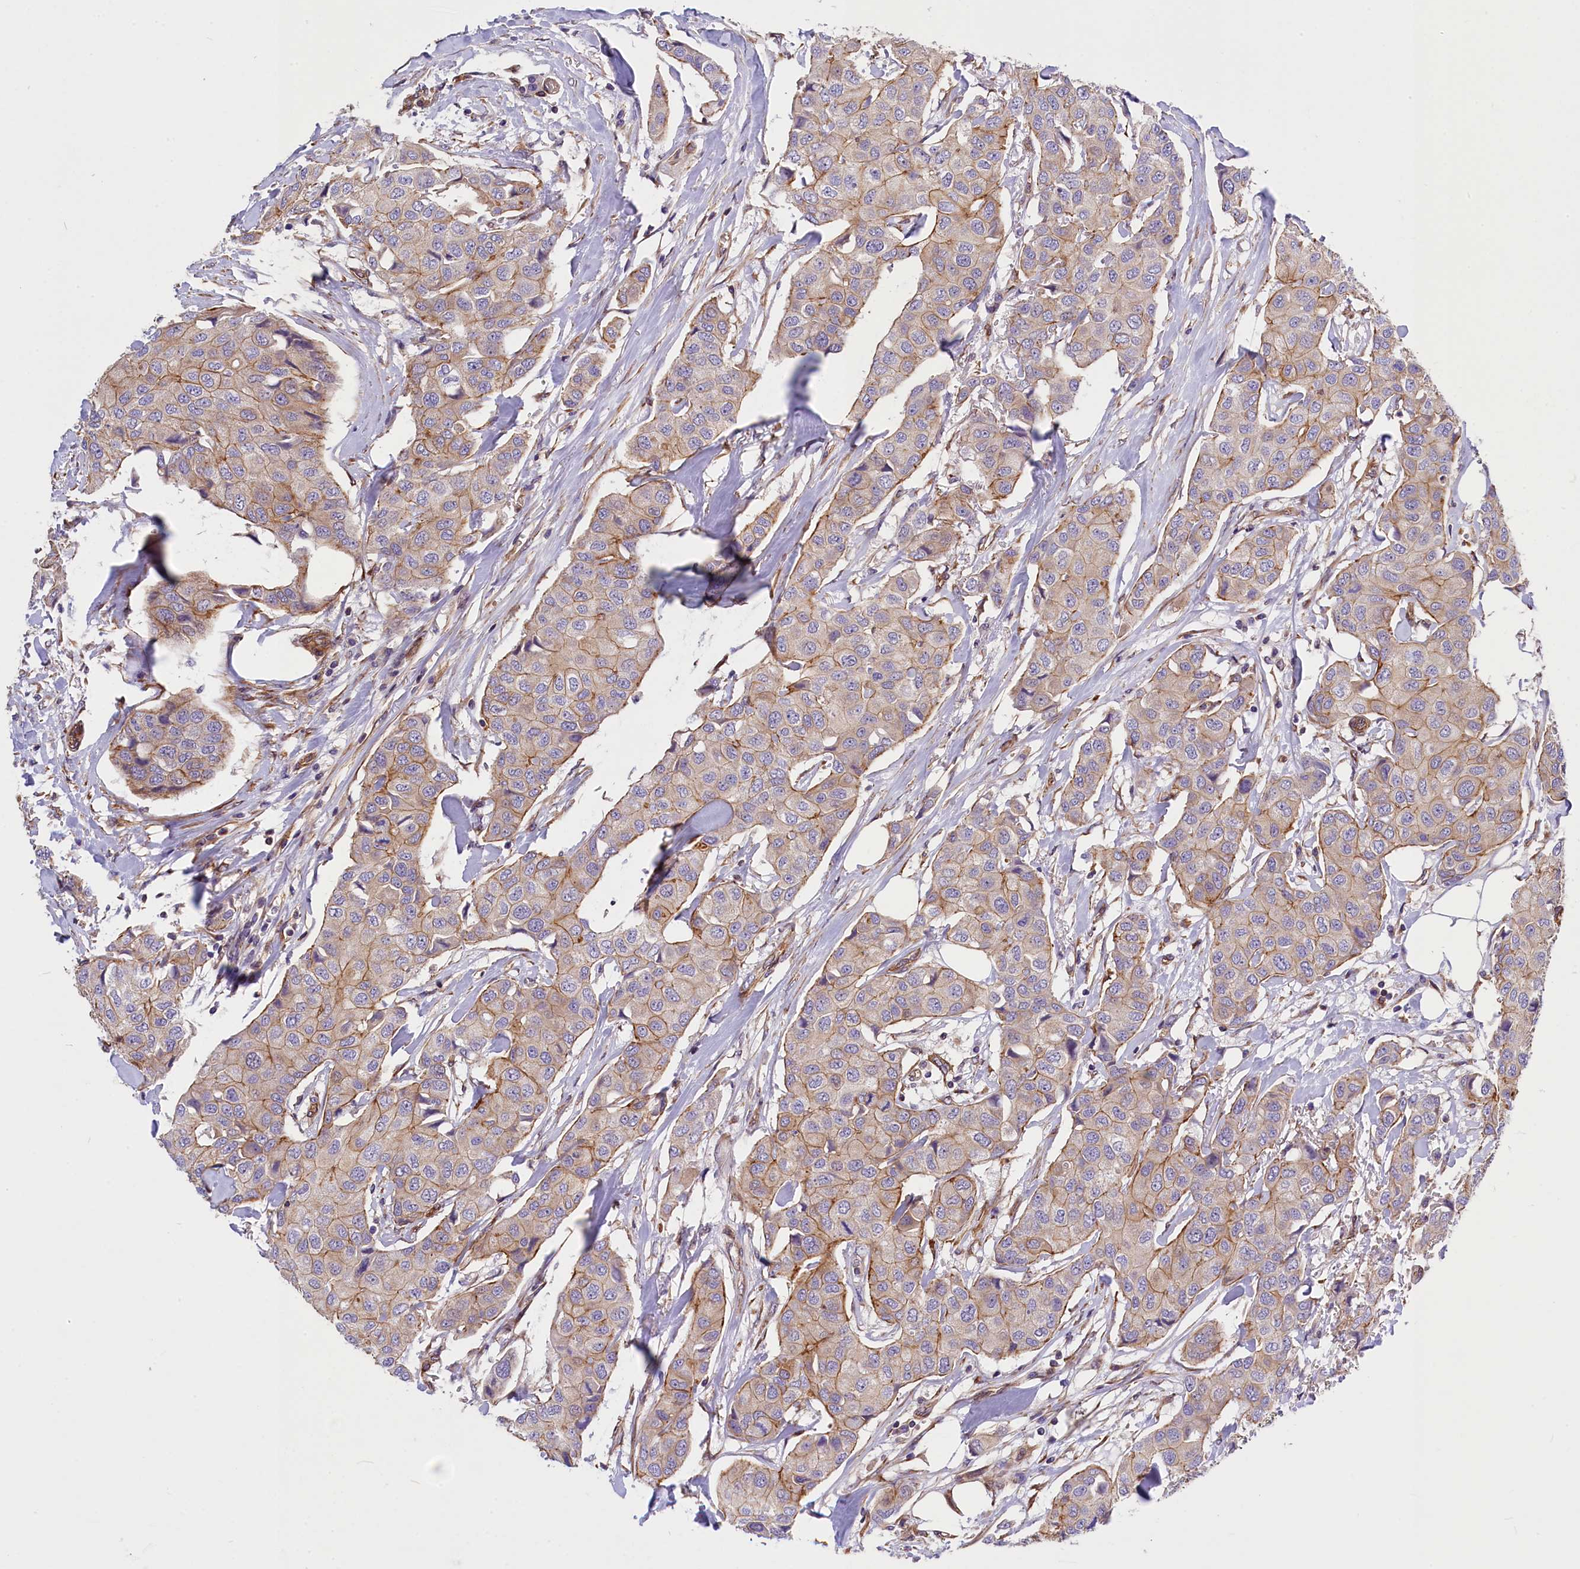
{"staining": {"intensity": "weak", "quantity": "25%-75%", "location": "cytoplasmic/membranous"}, "tissue": "breast cancer", "cell_type": "Tumor cells", "image_type": "cancer", "snomed": [{"axis": "morphology", "description": "Duct carcinoma"}, {"axis": "topography", "description": "Breast"}], "caption": "Immunohistochemical staining of infiltrating ductal carcinoma (breast) displays low levels of weak cytoplasmic/membranous protein positivity in approximately 25%-75% of tumor cells.", "gene": "MED20", "patient": {"sex": "female", "age": 80}}